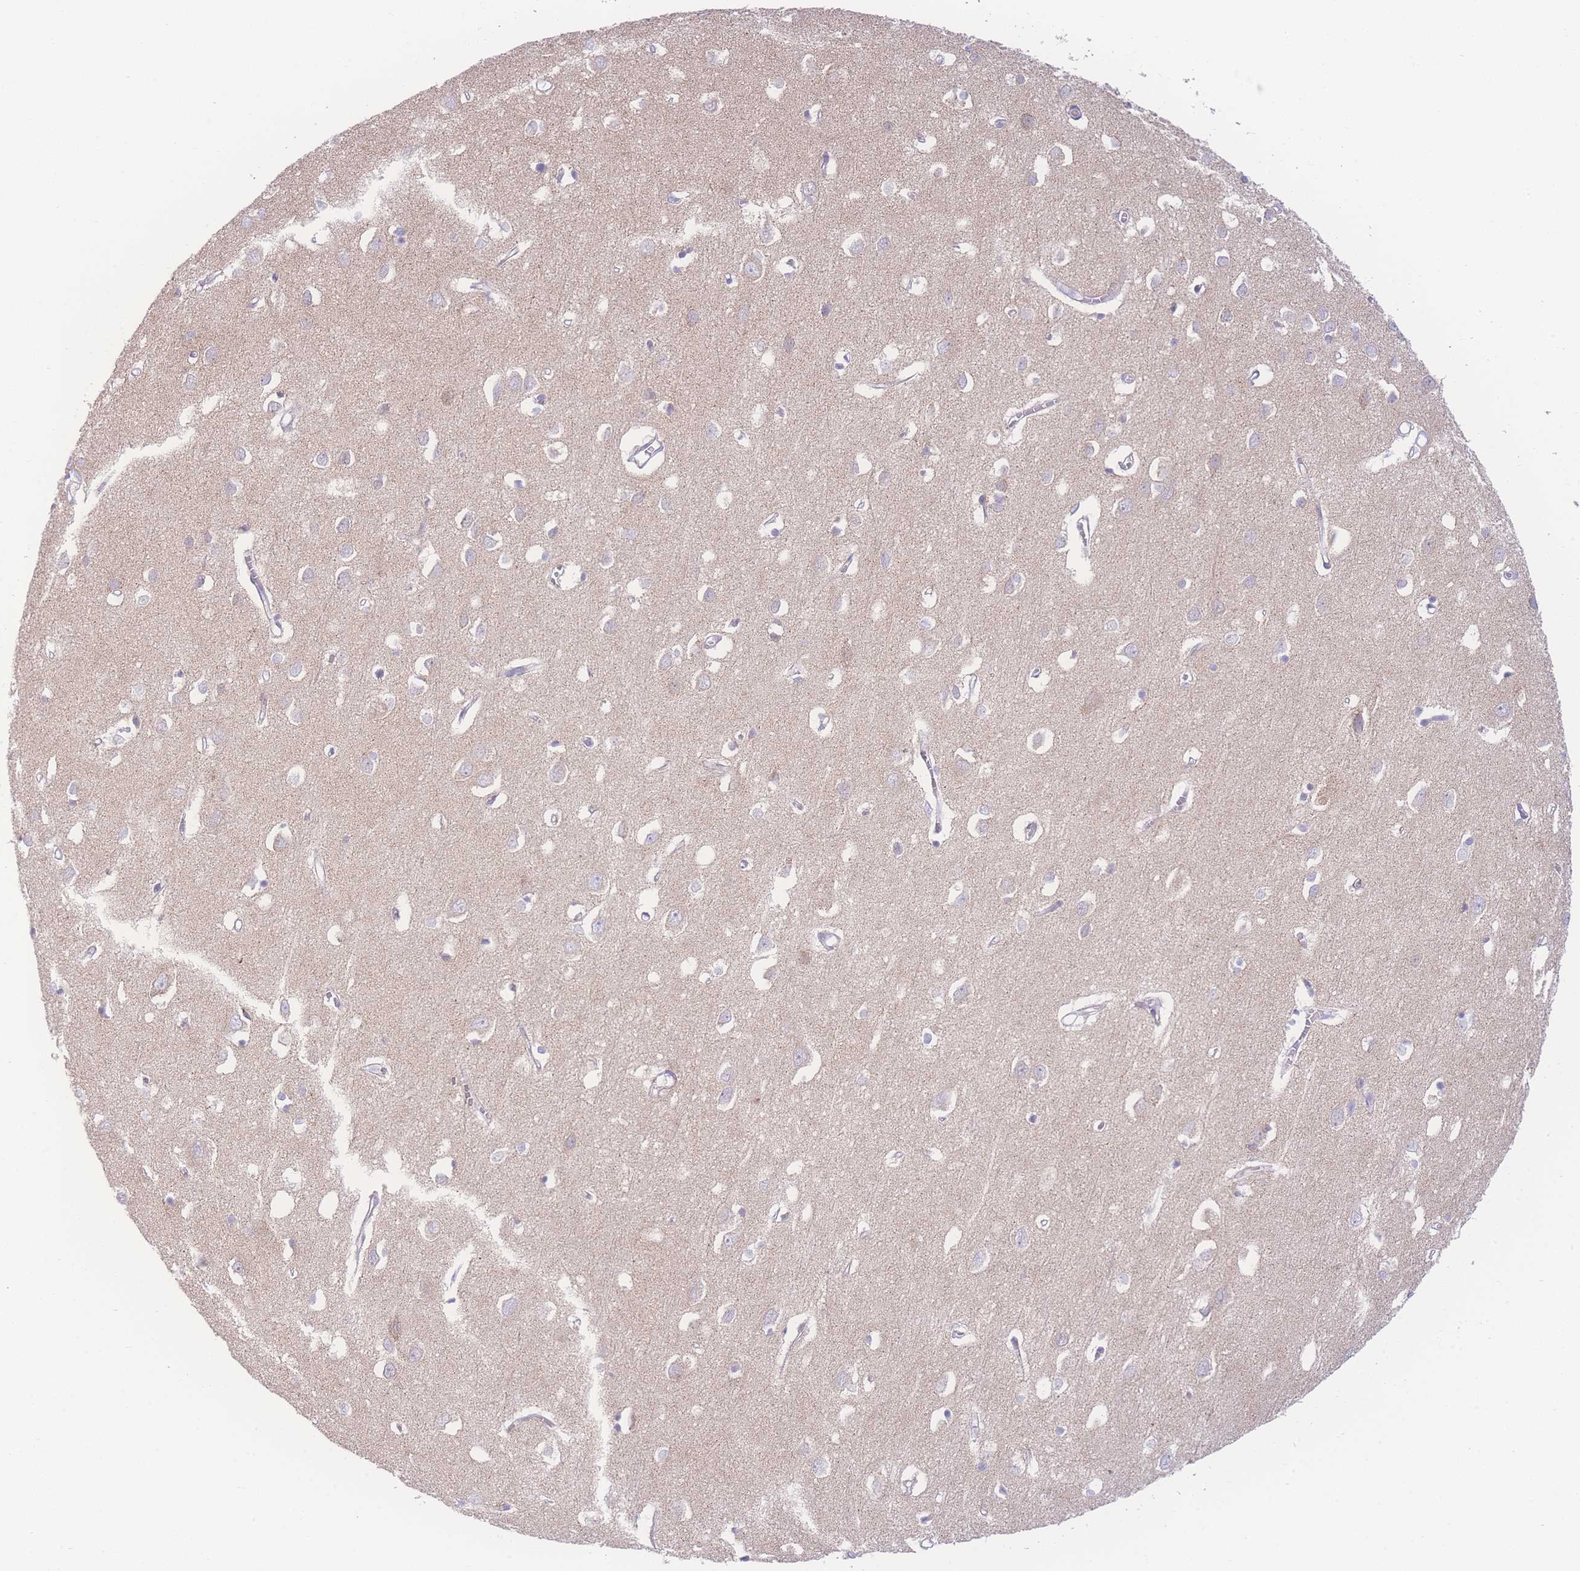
{"staining": {"intensity": "negative", "quantity": "none", "location": "none"}, "tissue": "cerebral cortex", "cell_type": "Endothelial cells", "image_type": "normal", "snomed": [{"axis": "morphology", "description": "Normal tissue, NOS"}, {"axis": "topography", "description": "Cerebral cortex"}], "caption": "IHC of benign human cerebral cortex reveals no positivity in endothelial cells. Nuclei are stained in blue.", "gene": "NBEAL1", "patient": {"sex": "female", "age": 64}}